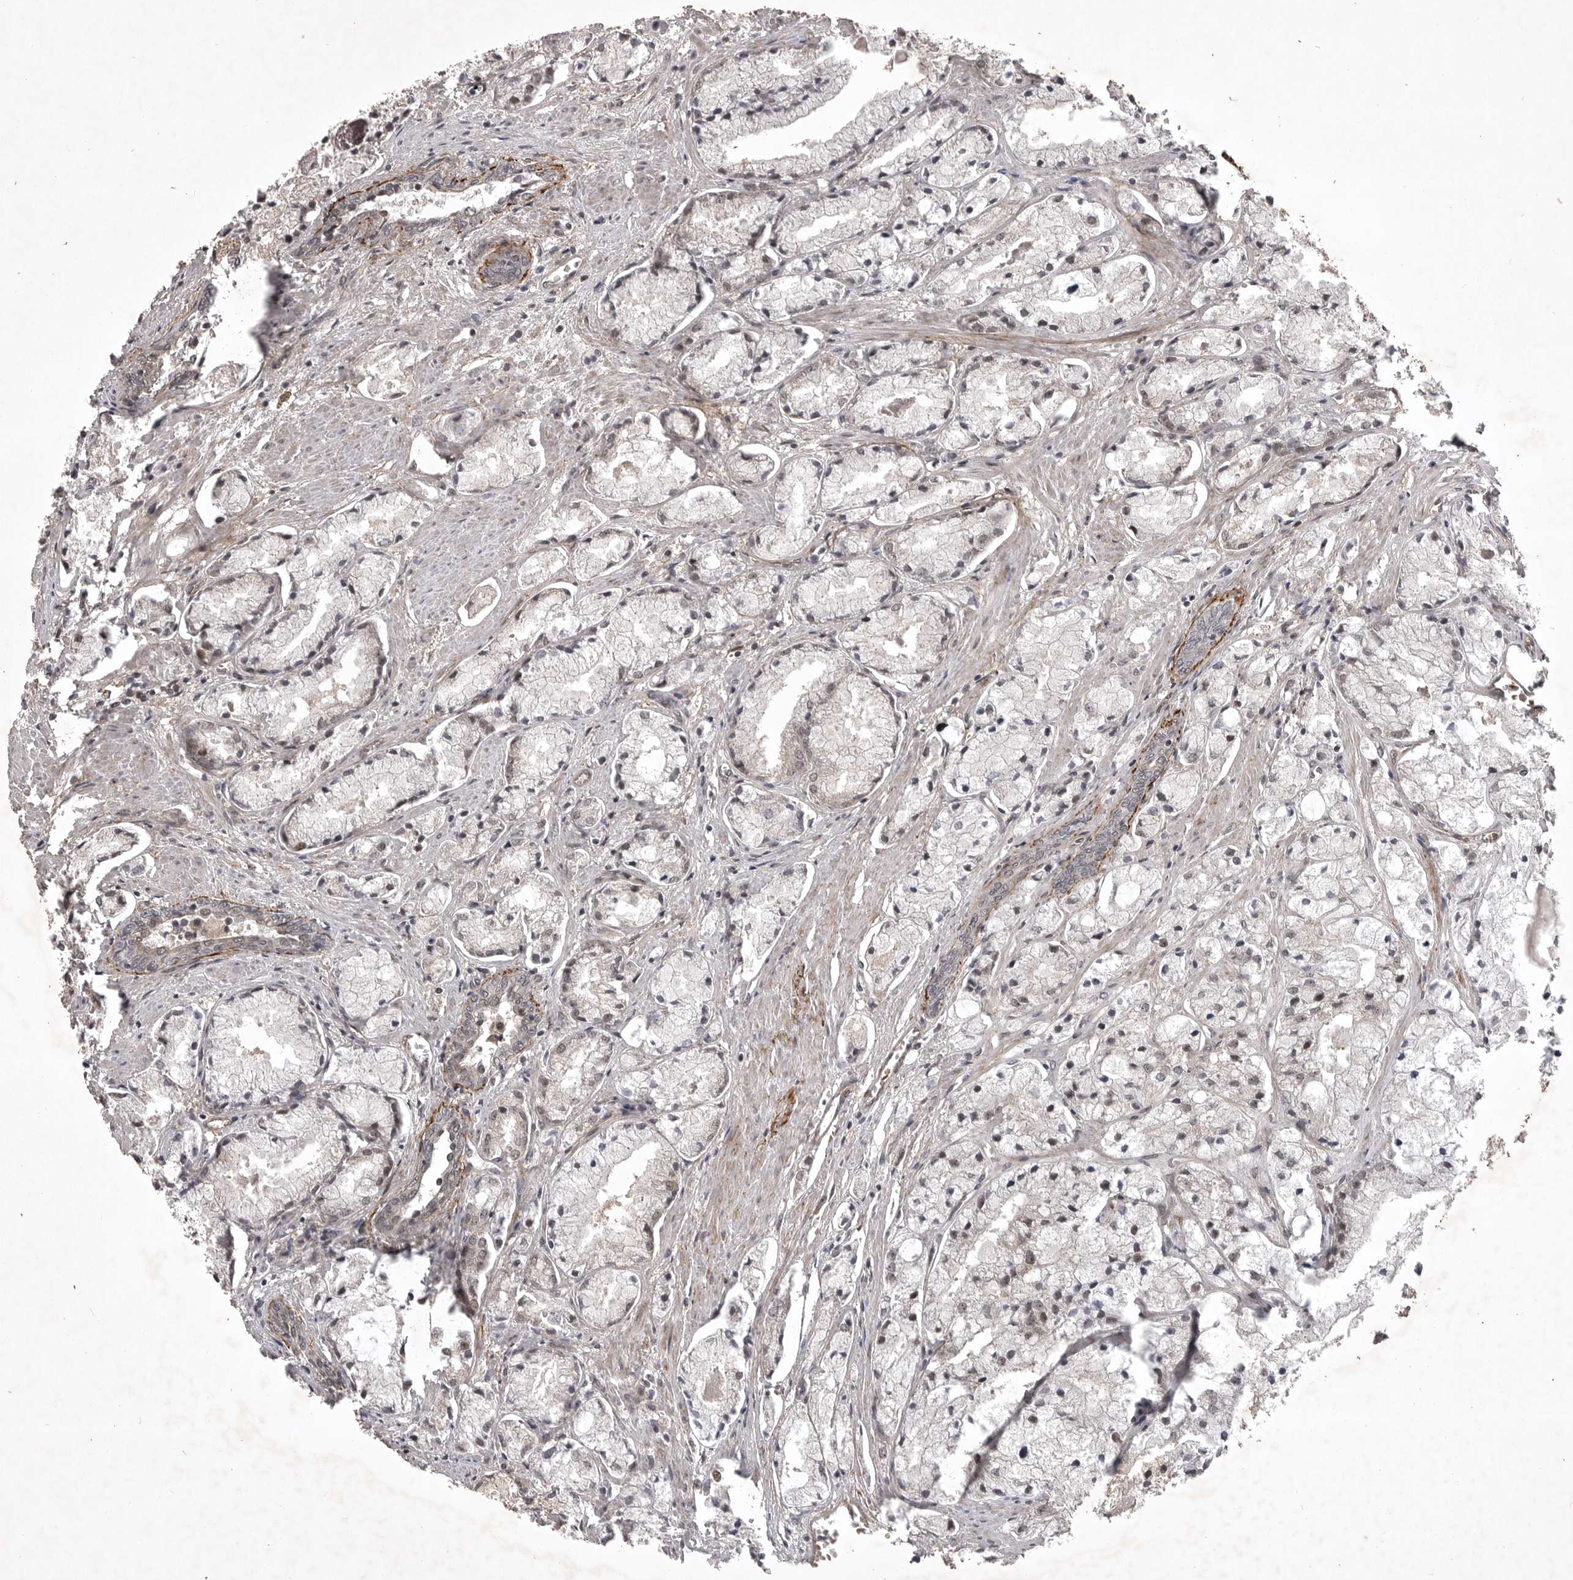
{"staining": {"intensity": "negative", "quantity": "none", "location": "none"}, "tissue": "prostate cancer", "cell_type": "Tumor cells", "image_type": "cancer", "snomed": [{"axis": "morphology", "description": "Adenocarcinoma, High grade"}, {"axis": "topography", "description": "Prostate"}], "caption": "DAB immunohistochemical staining of human high-grade adenocarcinoma (prostate) exhibits no significant positivity in tumor cells.", "gene": "SNX16", "patient": {"sex": "male", "age": 50}}